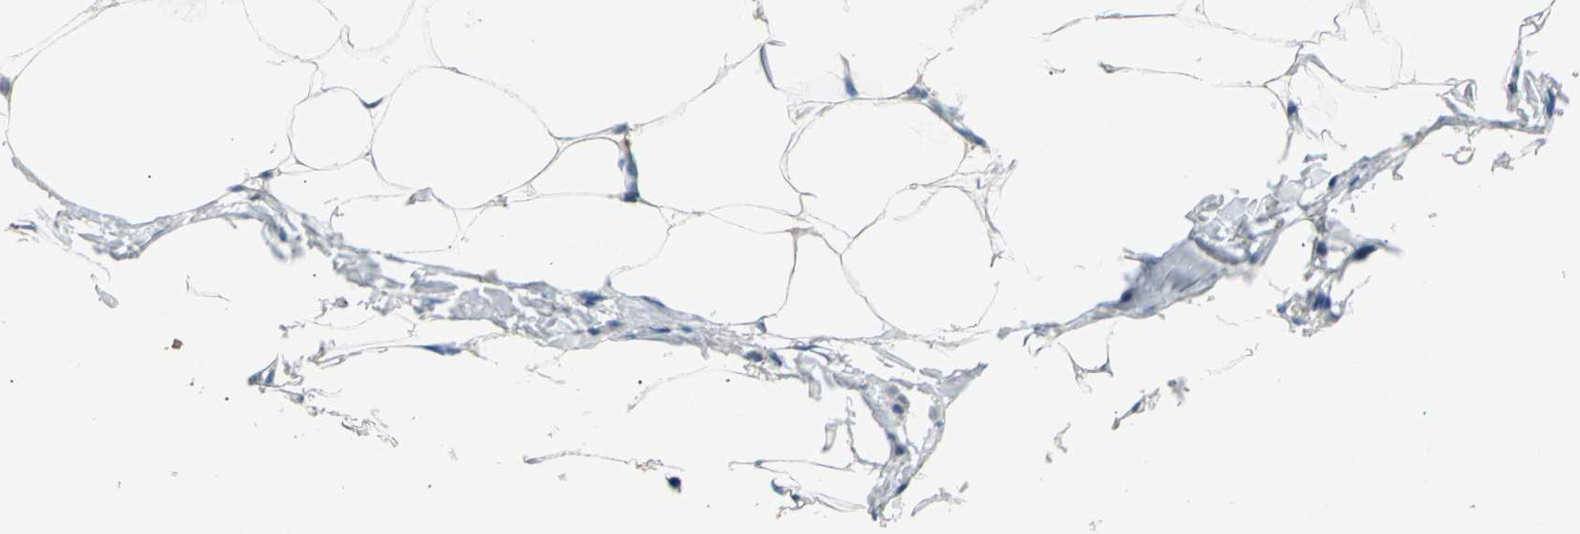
{"staining": {"intensity": "negative", "quantity": "none", "location": "none"}, "tissue": "adipose tissue", "cell_type": "Adipocytes", "image_type": "normal", "snomed": [{"axis": "morphology", "description": "Normal tissue, NOS"}, {"axis": "topography", "description": "Vascular tissue"}], "caption": "Histopathology image shows no significant protein positivity in adipocytes of unremarkable adipose tissue.", "gene": "GASK1B", "patient": {"sex": "male", "age": 41}}